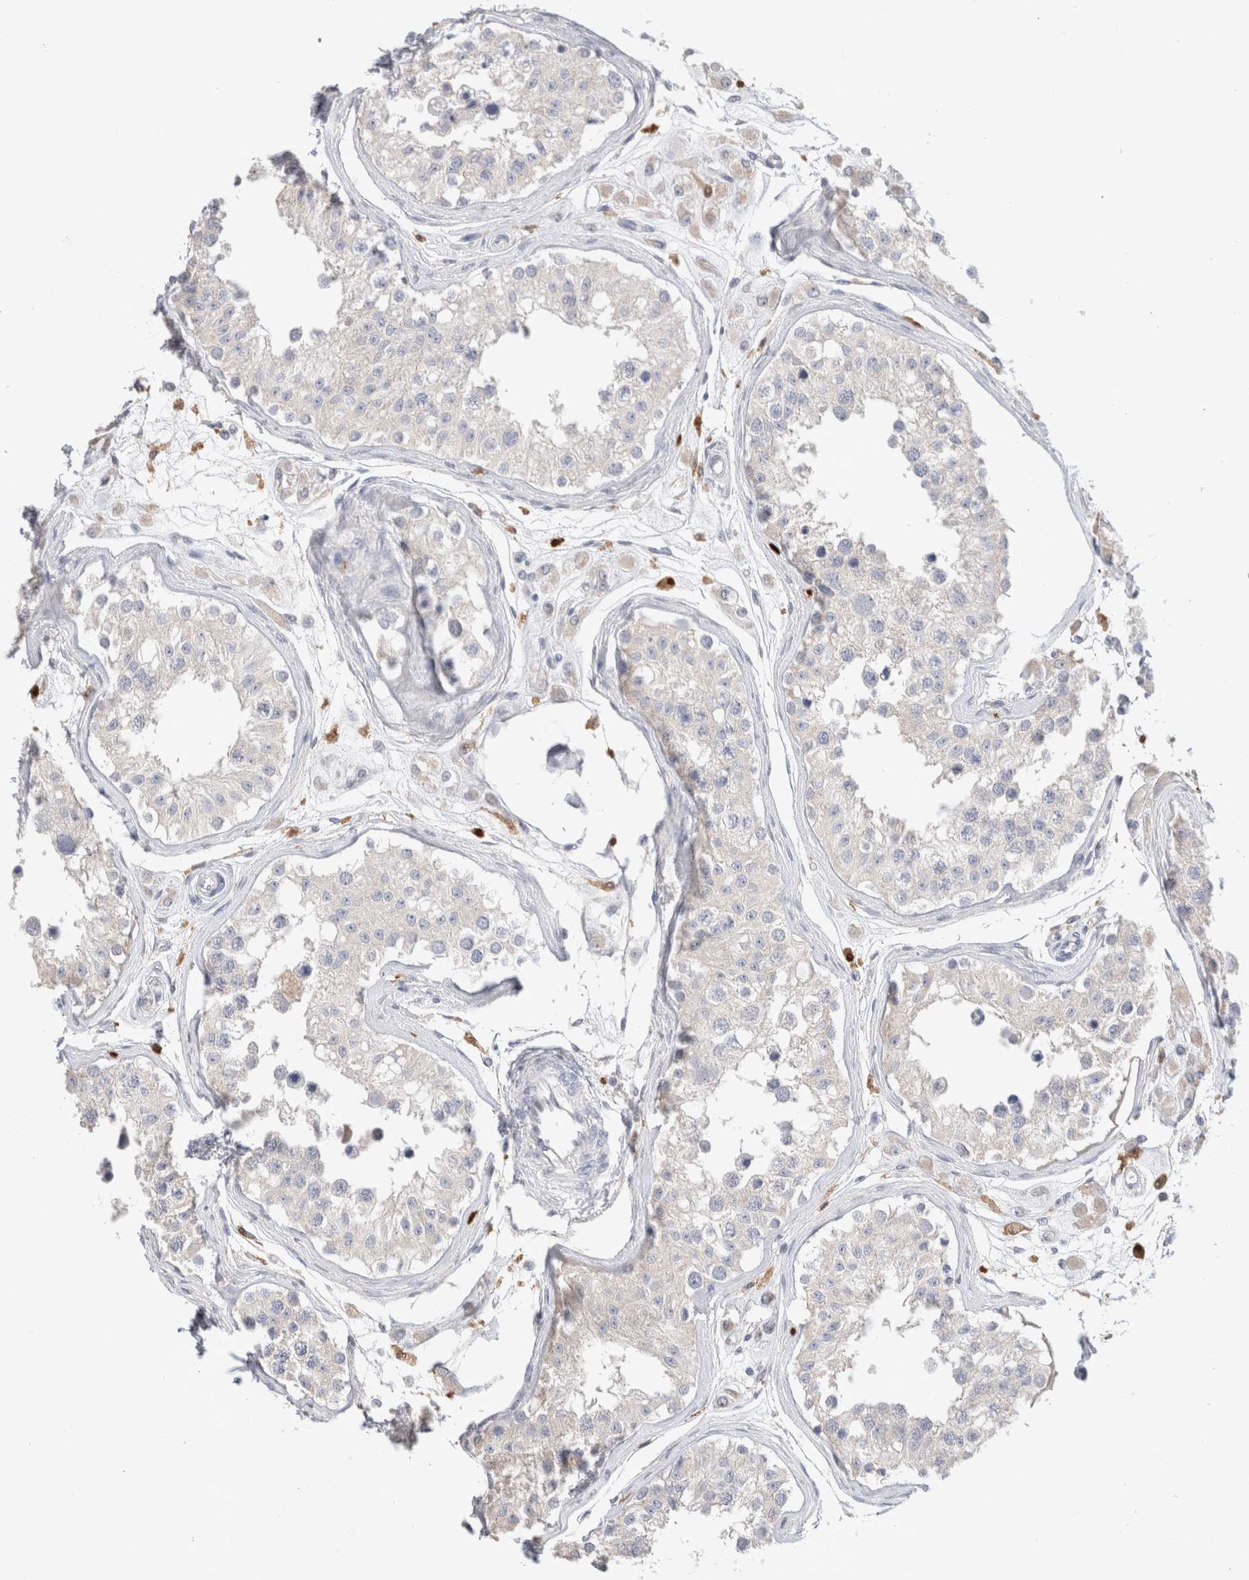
{"staining": {"intensity": "negative", "quantity": "none", "location": "none"}, "tissue": "testis", "cell_type": "Cells in seminiferous ducts", "image_type": "normal", "snomed": [{"axis": "morphology", "description": "Normal tissue, NOS"}, {"axis": "morphology", "description": "Adenocarcinoma, metastatic, NOS"}, {"axis": "topography", "description": "Testis"}], "caption": "DAB (3,3'-diaminobenzidine) immunohistochemical staining of normal human testis exhibits no significant positivity in cells in seminiferous ducts.", "gene": "HPGDS", "patient": {"sex": "male", "age": 26}}